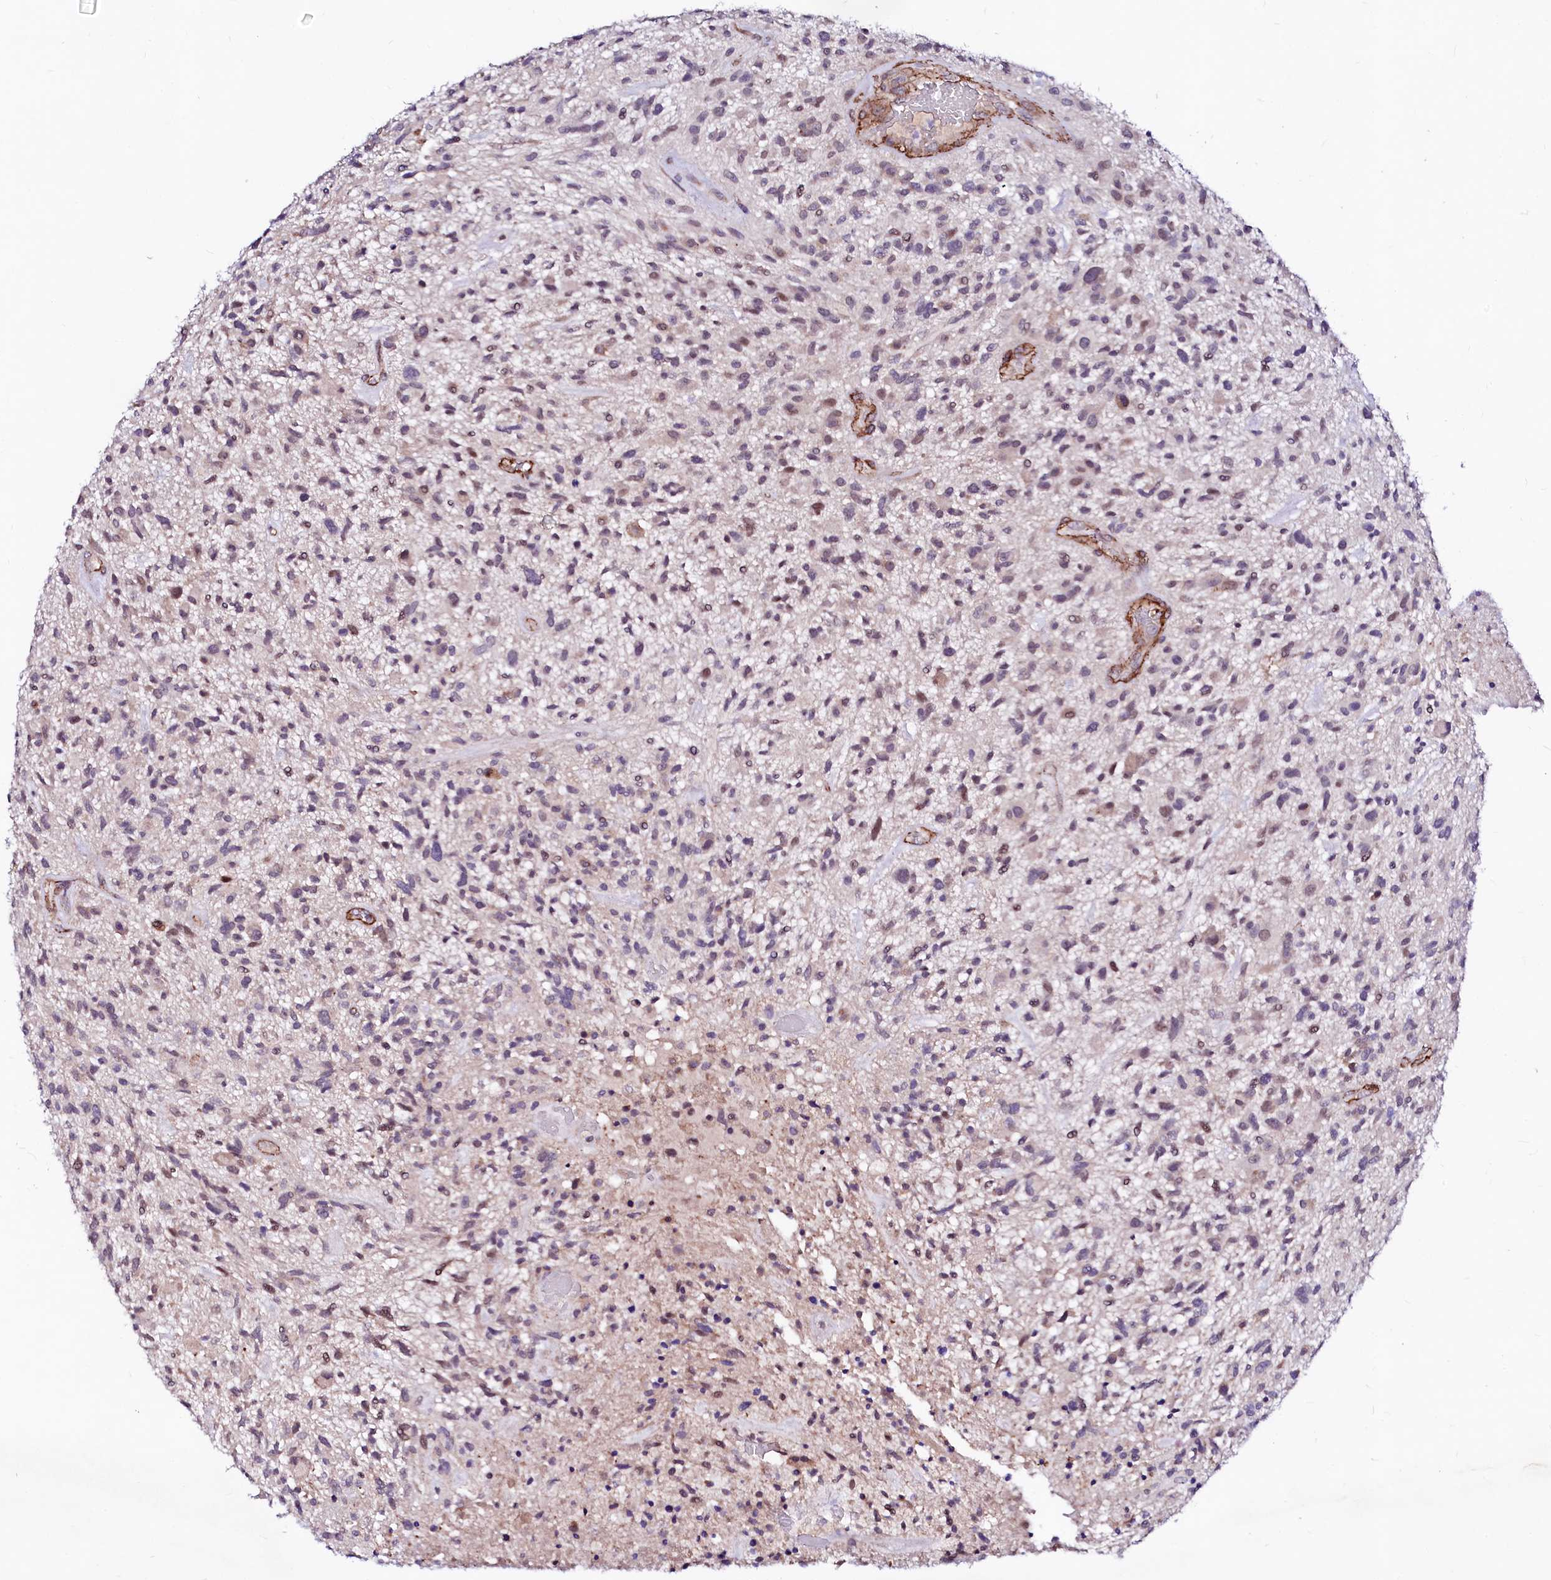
{"staining": {"intensity": "weak", "quantity": "25%-75%", "location": "cytoplasmic/membranous"}, "tissue": "glioma", "cell_type": "Tumor cells", "image_type": "cancer", "snomed": [{"axis": "morphology", "description": "Glioma, malignant, High grade"}, {"axis": "topography", "description": "Brain"}], "caption": "Immunohistochemistry (IHC) staining of glioma, which demonstrates low levels of weak cytoplasmic/membranous staining in approximately 25%-75% of tumor cells indicating weak cytoplasmic/membranous protein staining. The staining was performed using DAB (brown) for protein detection and nuclei were counterstained in hematoxylin (blue).", "gene": "GPR176", "patient": {"sex": "male", "age": 47}}